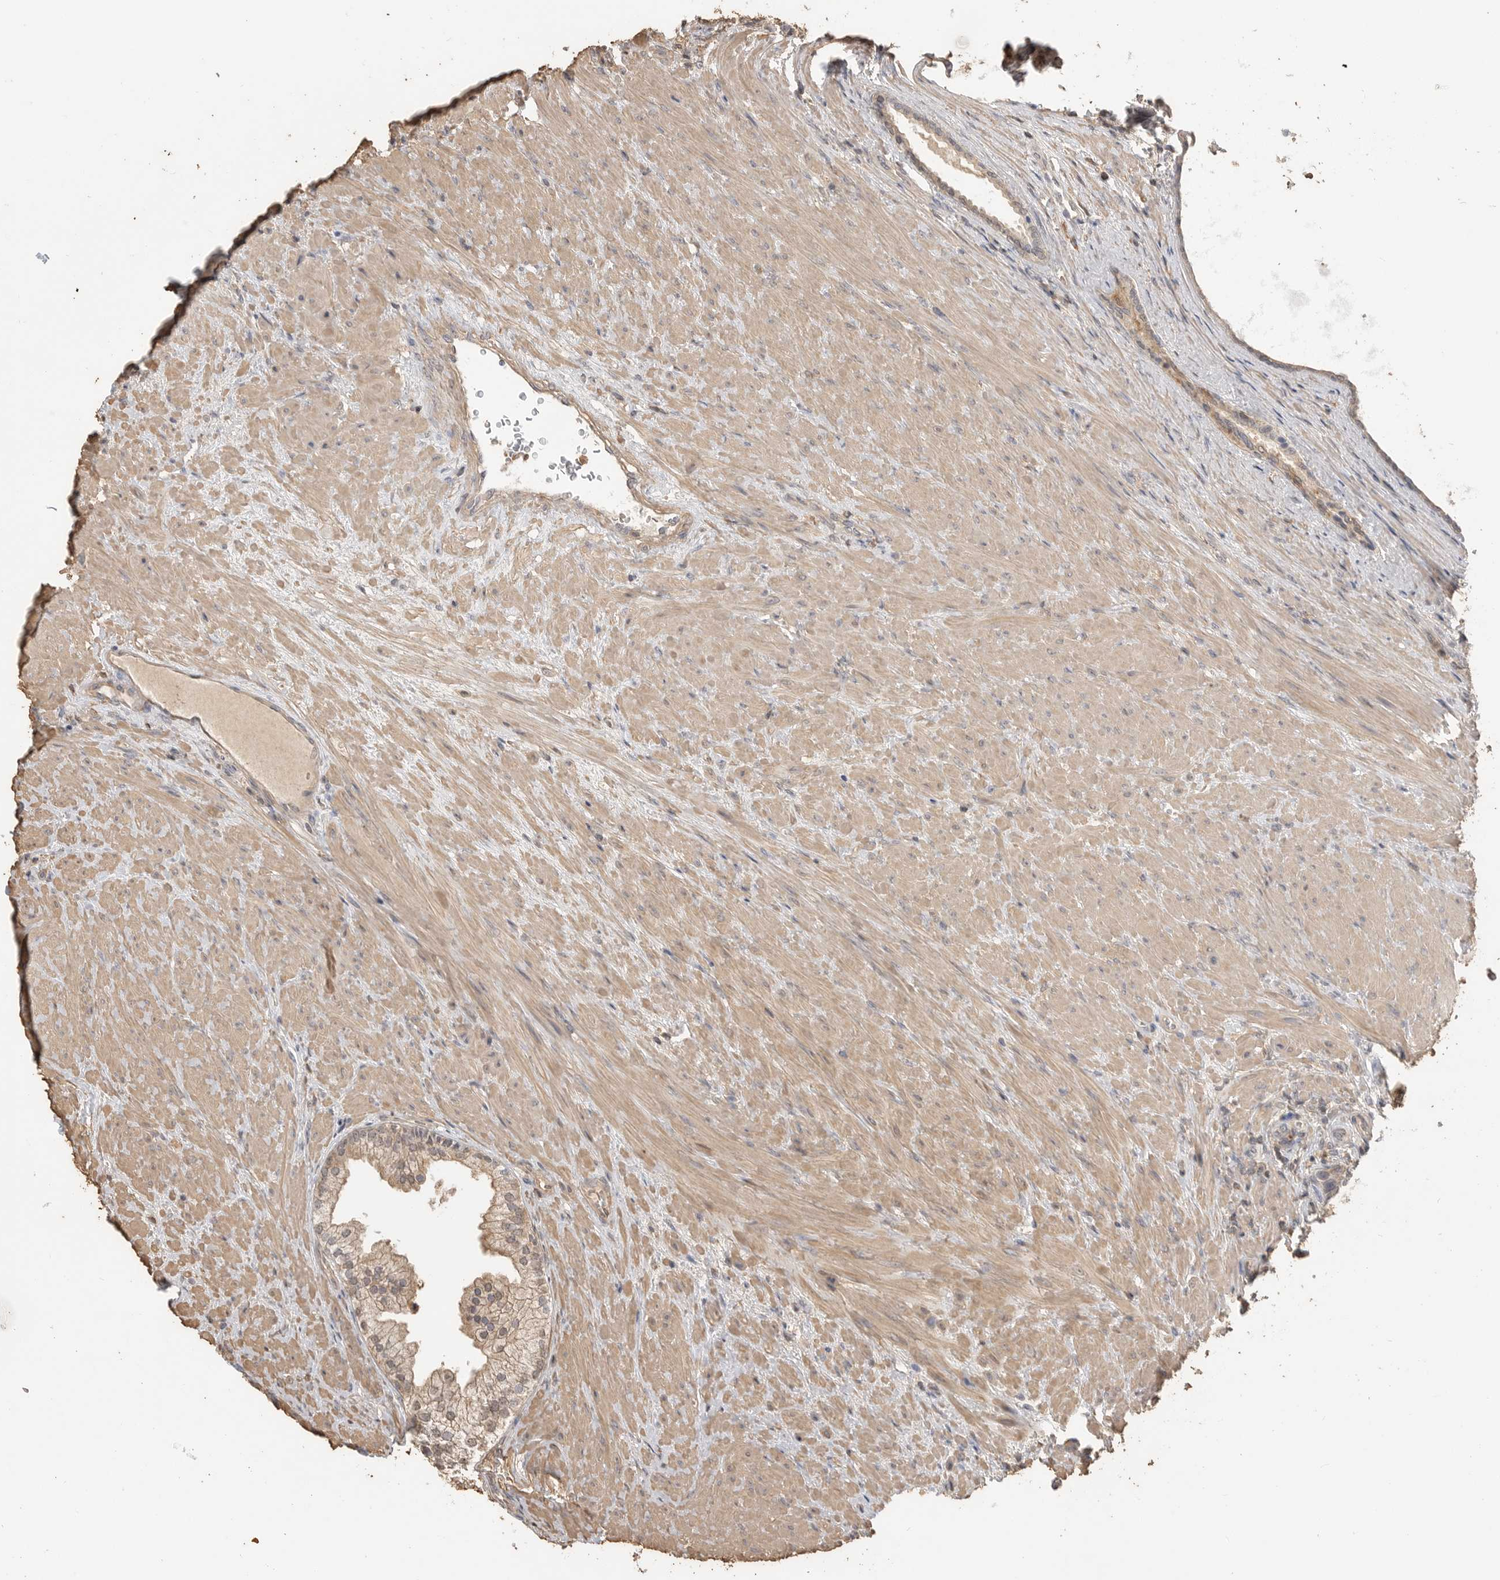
{"staining": {"intensity": "weak", "quantity": ">75%", "location": "cytoplasmic/membranous"}, "tissue": "prostate", "cell_type": "Glandular cells", "image_type": "normal", "snomed": [{"axis": "morphology", "description": "Normal tissue, NOS"}, {"axis": "topography", "description": "Prostate"}], "caption": "Unremarkable prostate demonstrates weak cytoplasmic/membranous positivity in approximately >75% of glandular cells, visualized by immunohistochemistry.", "gene": "MAP2K1", "patient": {"sex": "male", "age": 76}}